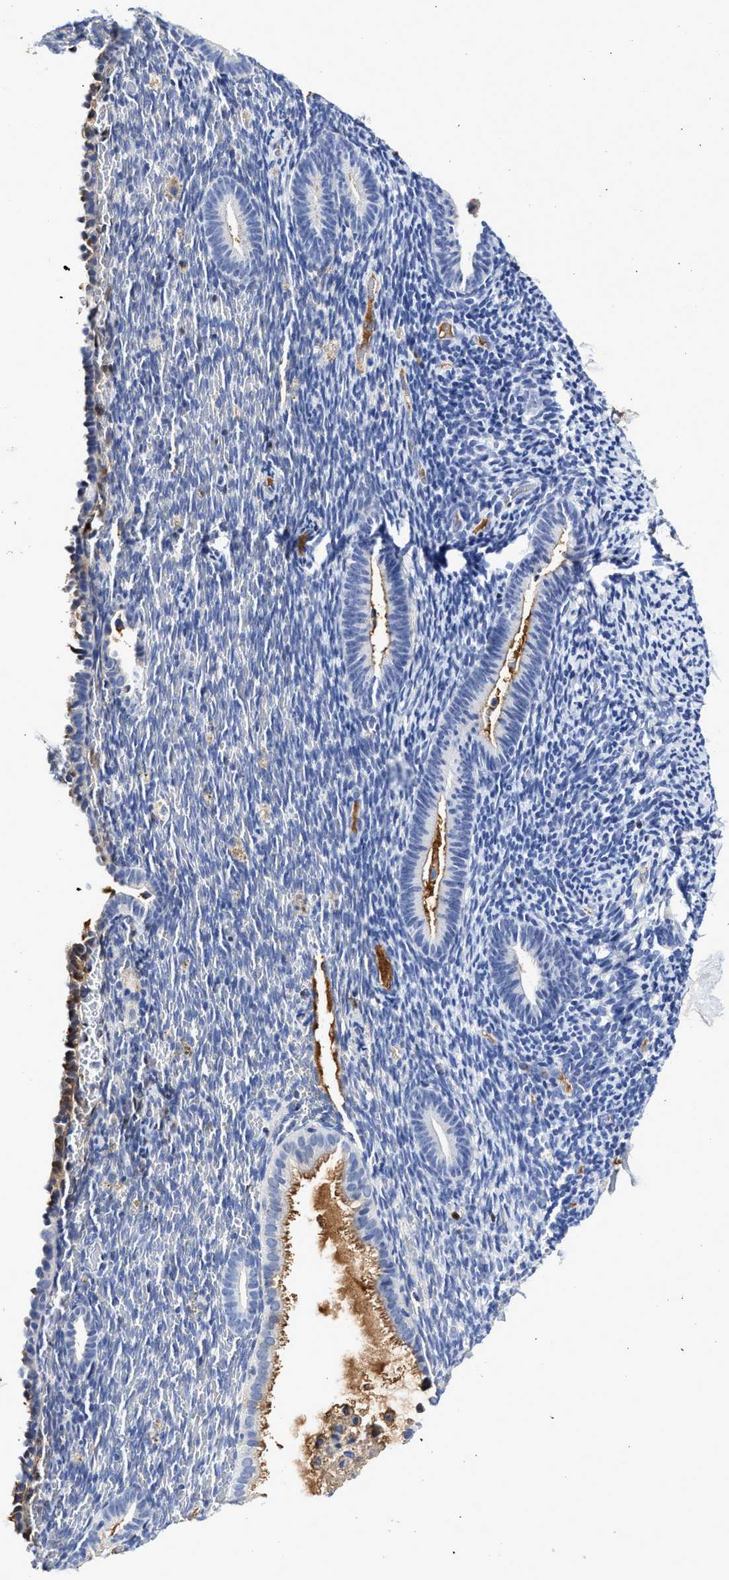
{"staining": {"intensity": "negative", "quantity": "none", "location": "none"}, "tissue": "endometrium", "cell_type": "Cells in endometrial stroma", "image_type": "normal", "snomed": [{"axis": "morphology", "description": "Normal tissue, NOS"}, {"axis": "topography", "description": "Endometrium"}], "caption": "Immunohistochemistry histopathology image of unremarkable human endometrium stained for a protein (brown), which exhibits no staining in cells in endometrial stroma. (DAB (3,3'-diaminobenzidine) immunohistochemistry visualized using brightfield microscopy, high magnification).", "gene": "C2", "patient": {"sex": "female", "age": 51}}